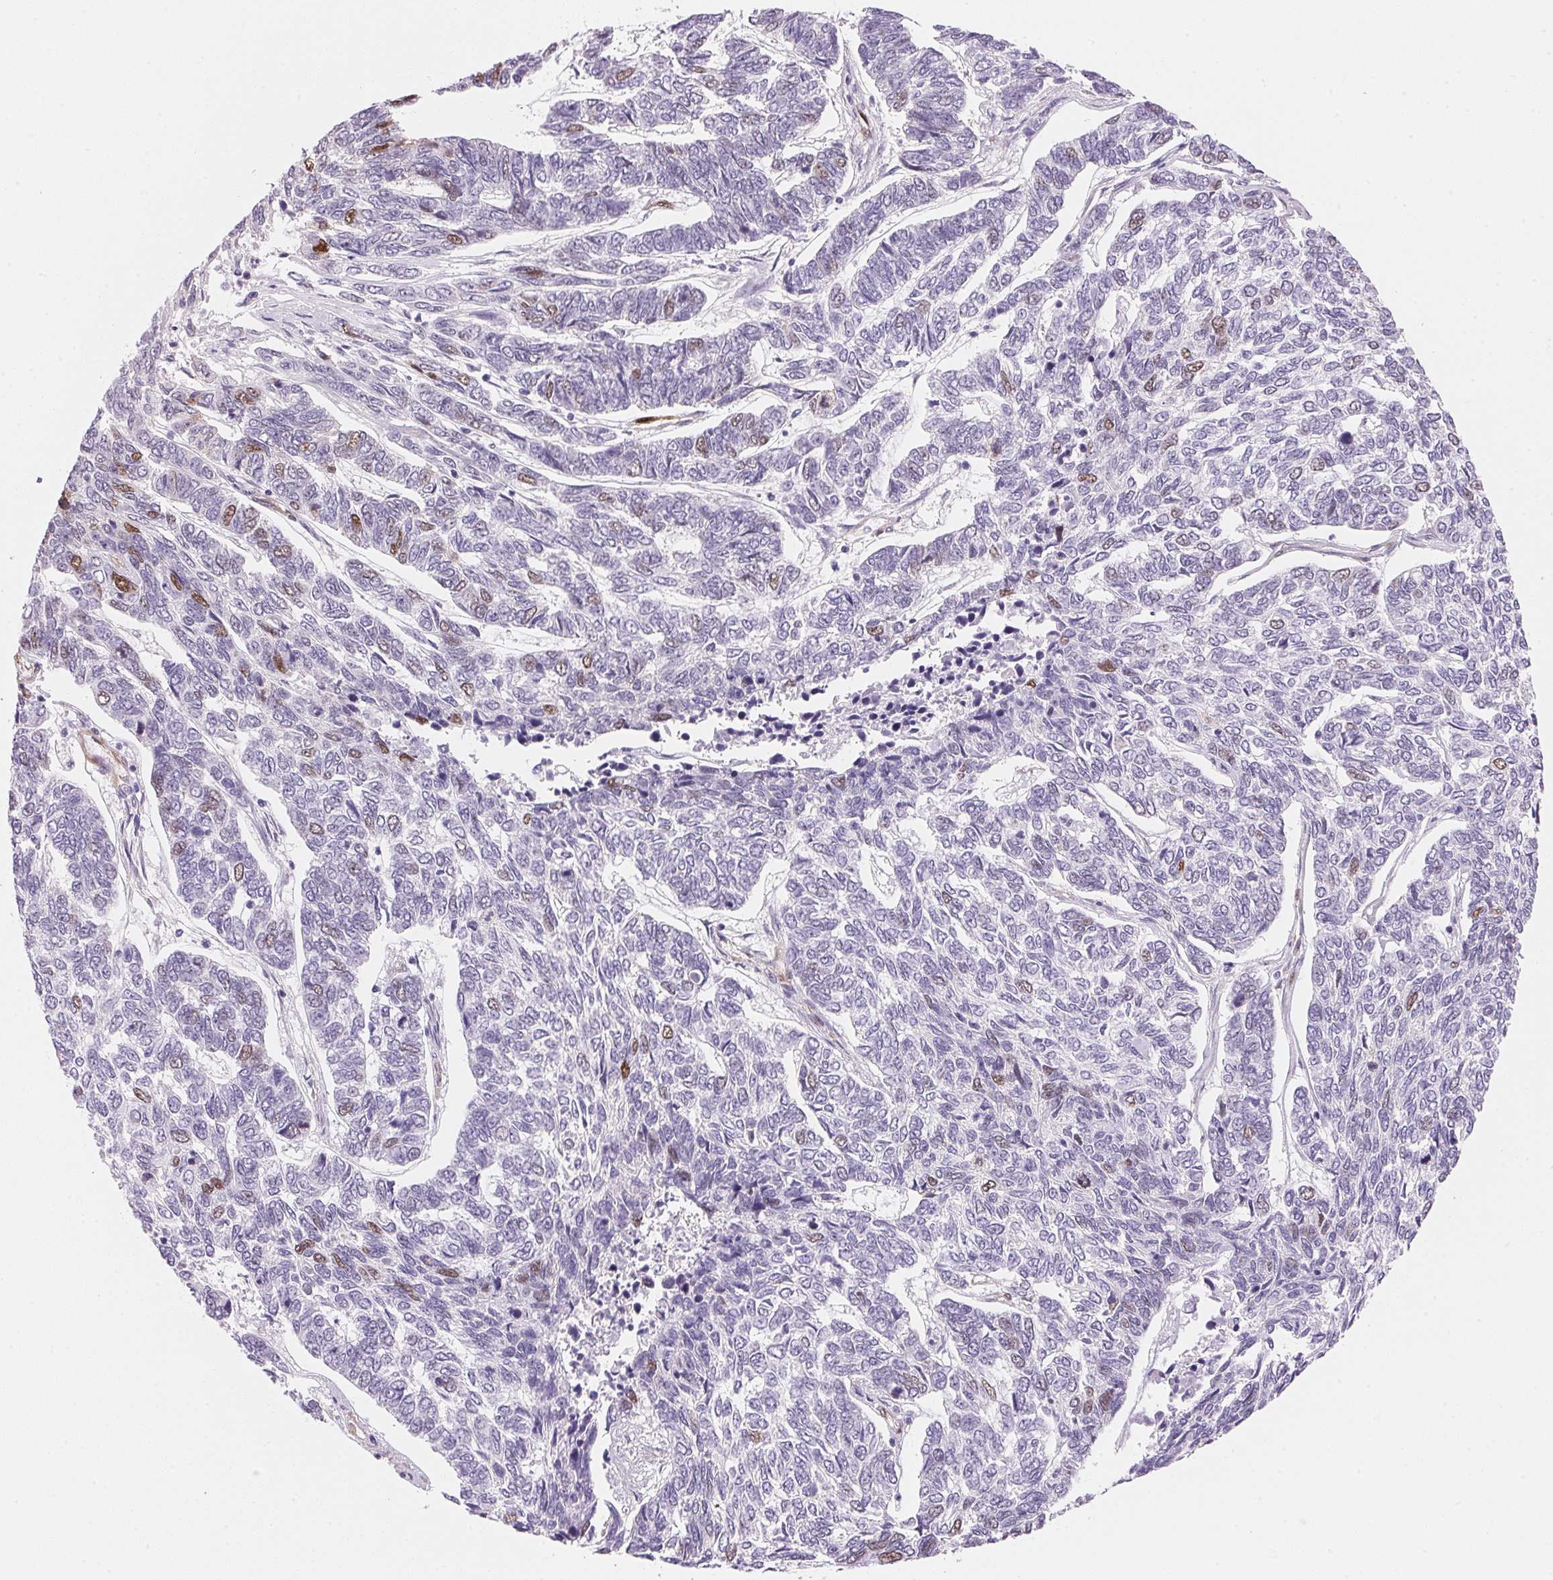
{"staining": {"intensity": "weak", "quantity": "<25%", "location": "nuclear"}, "tissue": "skin cancer", "cell_type": "Tumor cells", "image_type": "cancer", "snomed": [{"axis": "morphology", "description": "Basal cell carcinoma"}, {"axis": "topography", "description": "Skin"}], "caption": "IHC micrograph of human skin cancer stained for a protein (brown), which exhibits no positivity in tumor cells.", "gene": "SMTN", "patient": {"sex": "female", "age": 65}}